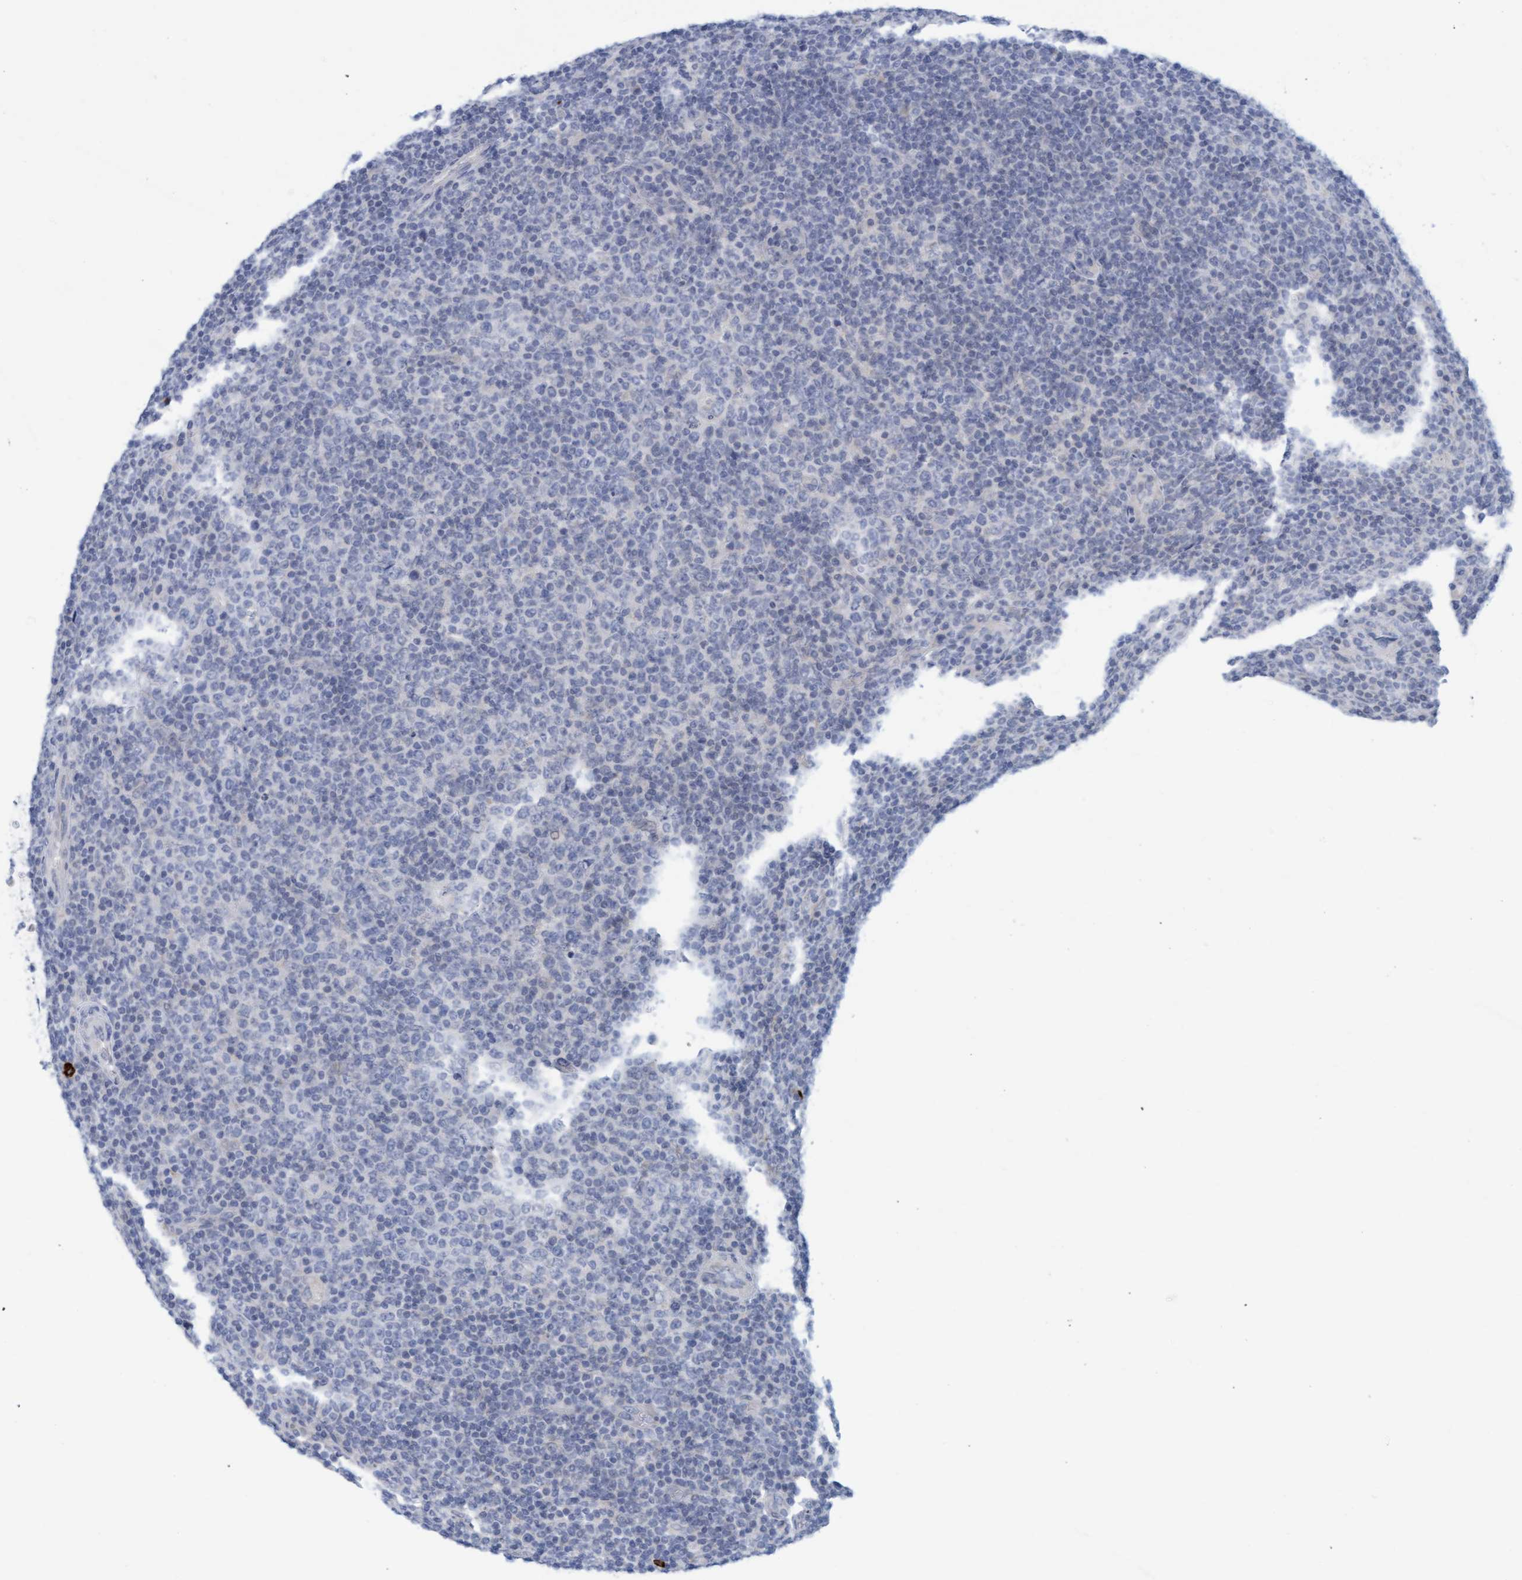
{"staining": {"intensity": "negative", "quantity": "none", "location": "none"}, "tissue": "lymphoma", "cell_type": "Tumor cells", "image_type": "cancer", "snomed": [{"axis": "morphology", "description": "Malignant lymphoma, non-Hodgkin's type, Low grade"}, {"axis": "topography", "description": "Lymph node"}], "caption": "Immunohistochemical staining of low-grade malignant lymphoma, non-Hodgkin's type exhibits no significant staining in tumor cells.", "gene": "CPA3", "patient": {"sex": "male", "age": 70}}